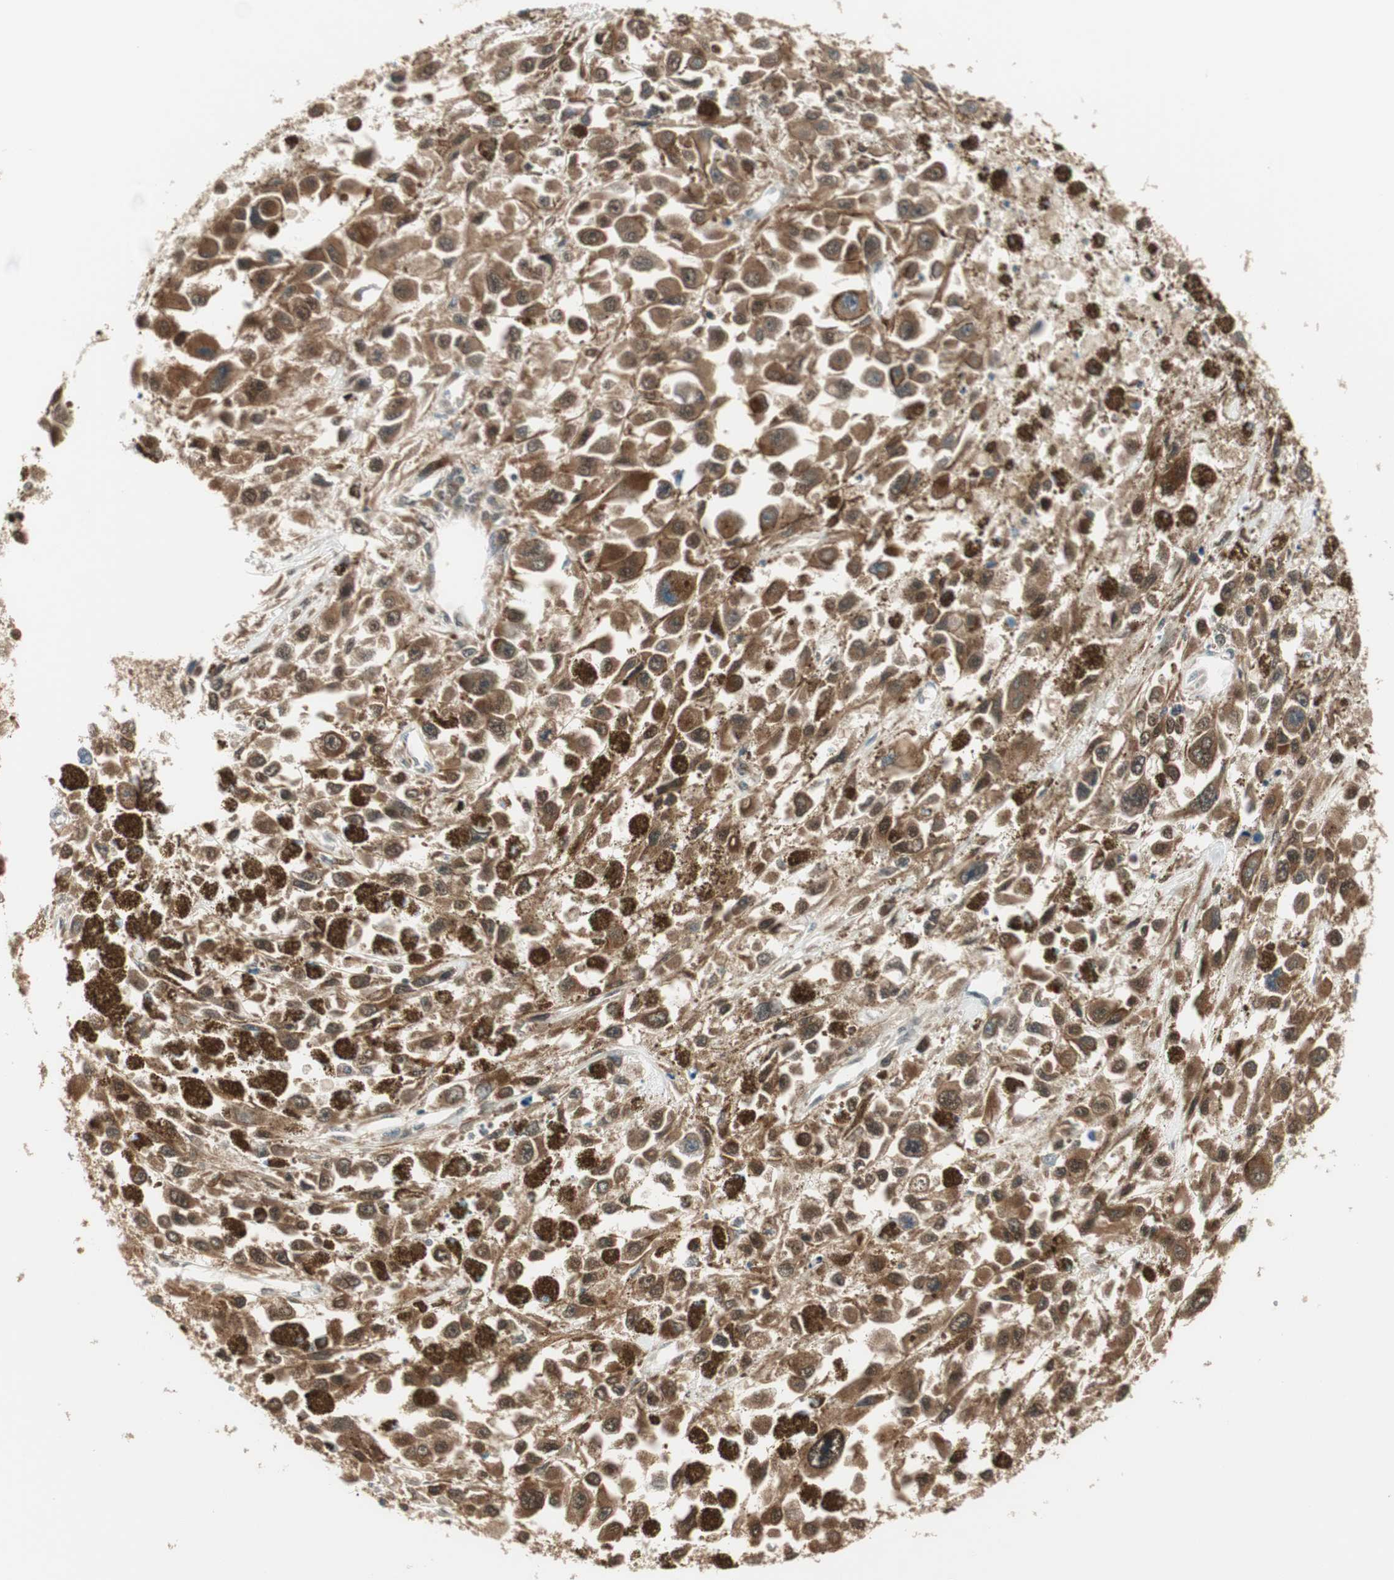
{"staining": {"intensity": "moderate", "quantity": ">75%", "location": "cytoplasmic/membranous"}, "tissue": "melanoma", "cell_type": "Tumor cells", "image_type": "cancer", "snomed": [{"axis": "morphology", "description": "Malignant melanoma, Metastatic site"}, {"axis": "topography", "description": "Lymph node"}], "caption": "Malignant melanoma (metastatic site) was stained to show a protein in brown. There is medium levels of moderate cytoplasmic/membranous staining in about >75% of tumor cells.", "gene": "IPO5", "patient": {"sex": "male", "age": 59}}